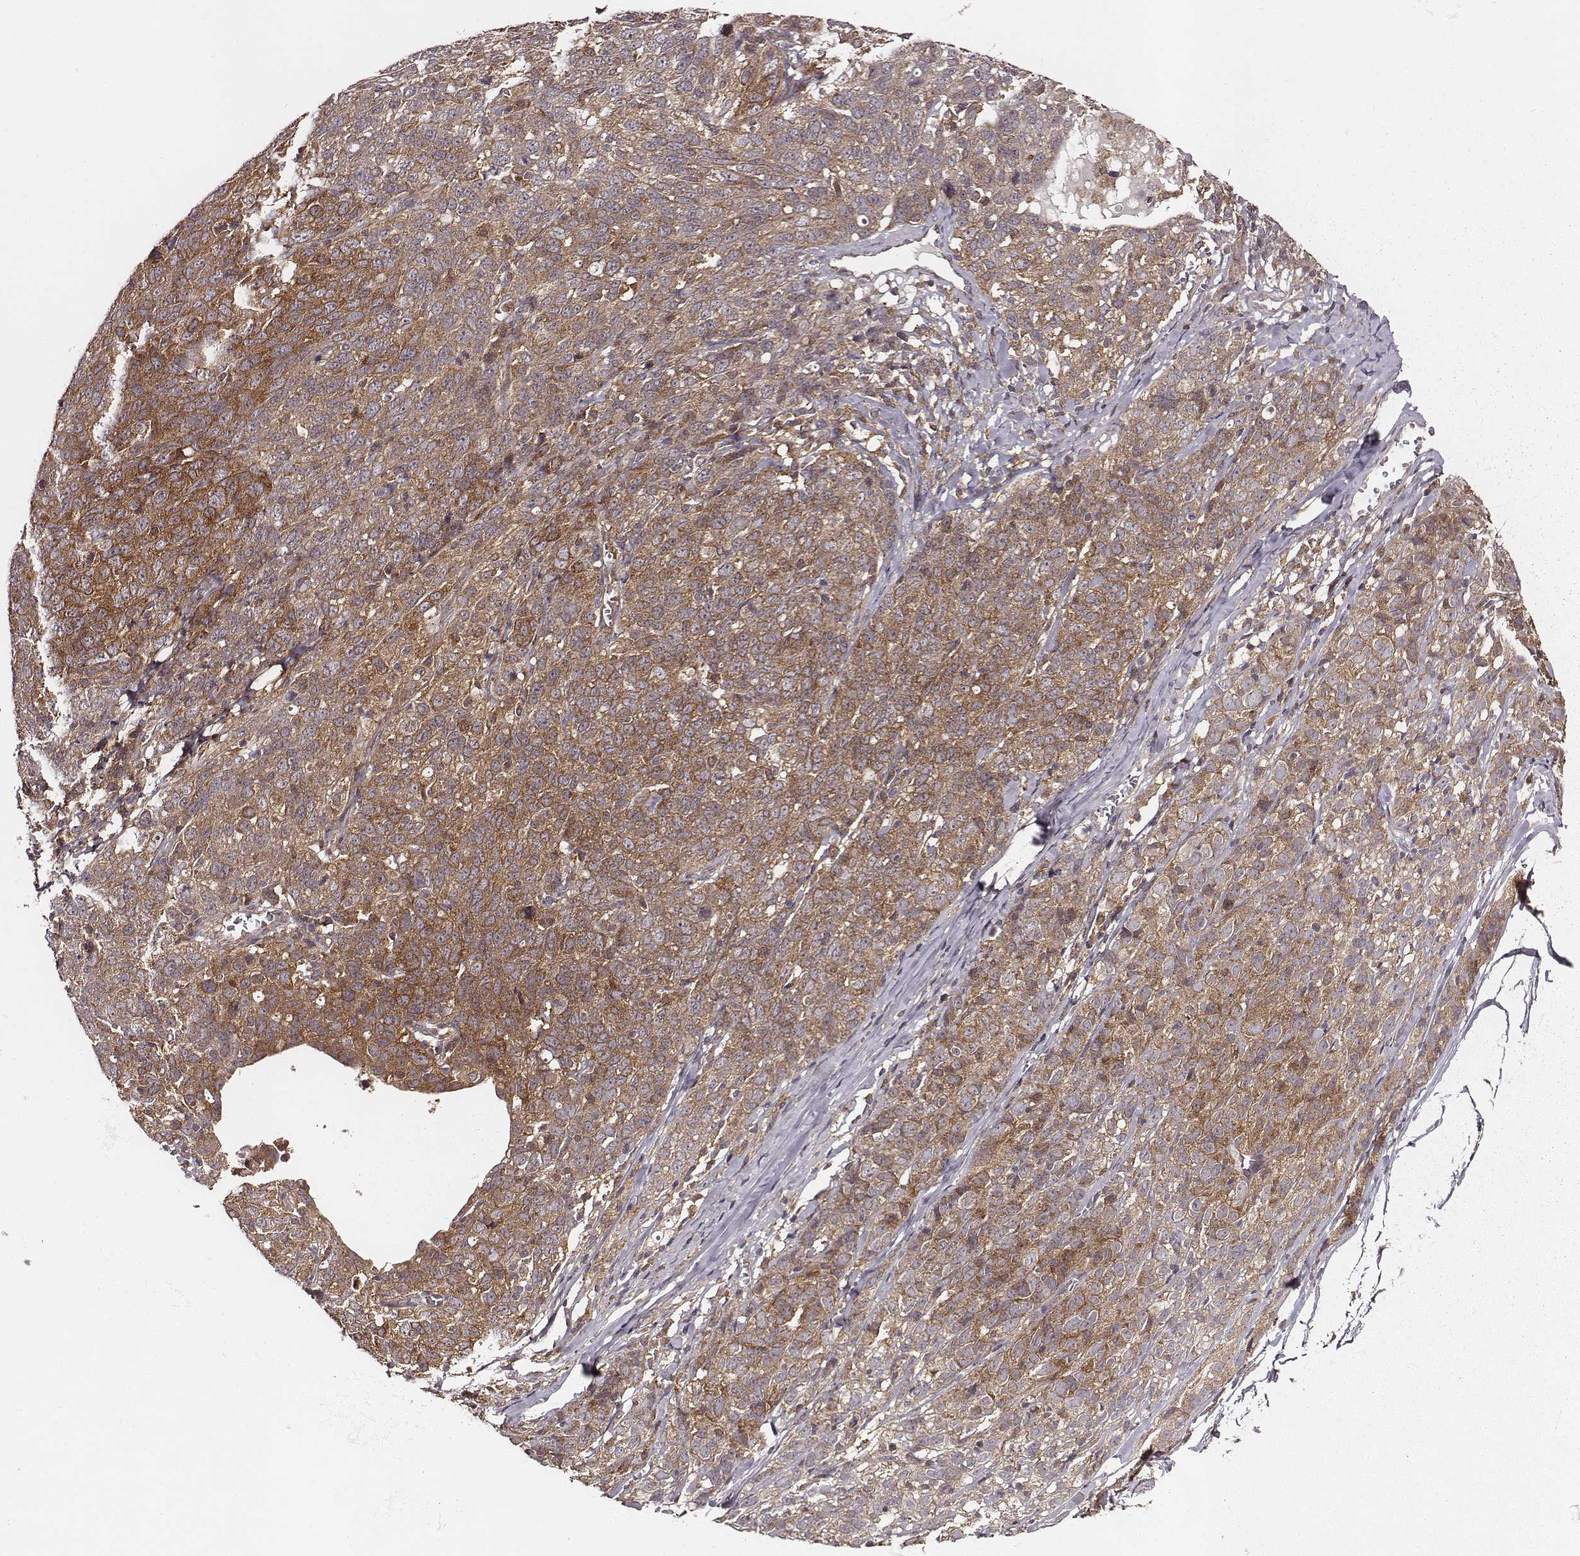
{"staining": {"intensity": "moderate", "quantity": ">75%", "location": "cytoplasmic/membranous"}, "tissue": "ovarian cancer", "cell_type": "Tumor cells", "image_type": "cancer", "snomed": [{"axis": "morphology", "description": "Cystadenocarcinoma, serous, NOS"}, {"axis": "topography", "description": "Ovary"}], "caption": "Tumor cells show medium levels of moderate cytoplasmic/membranous staining in about >75% of cells in ovarian cancer.", "gene": "VPS26A", "patient": {"sex": "female", "age": 71}}